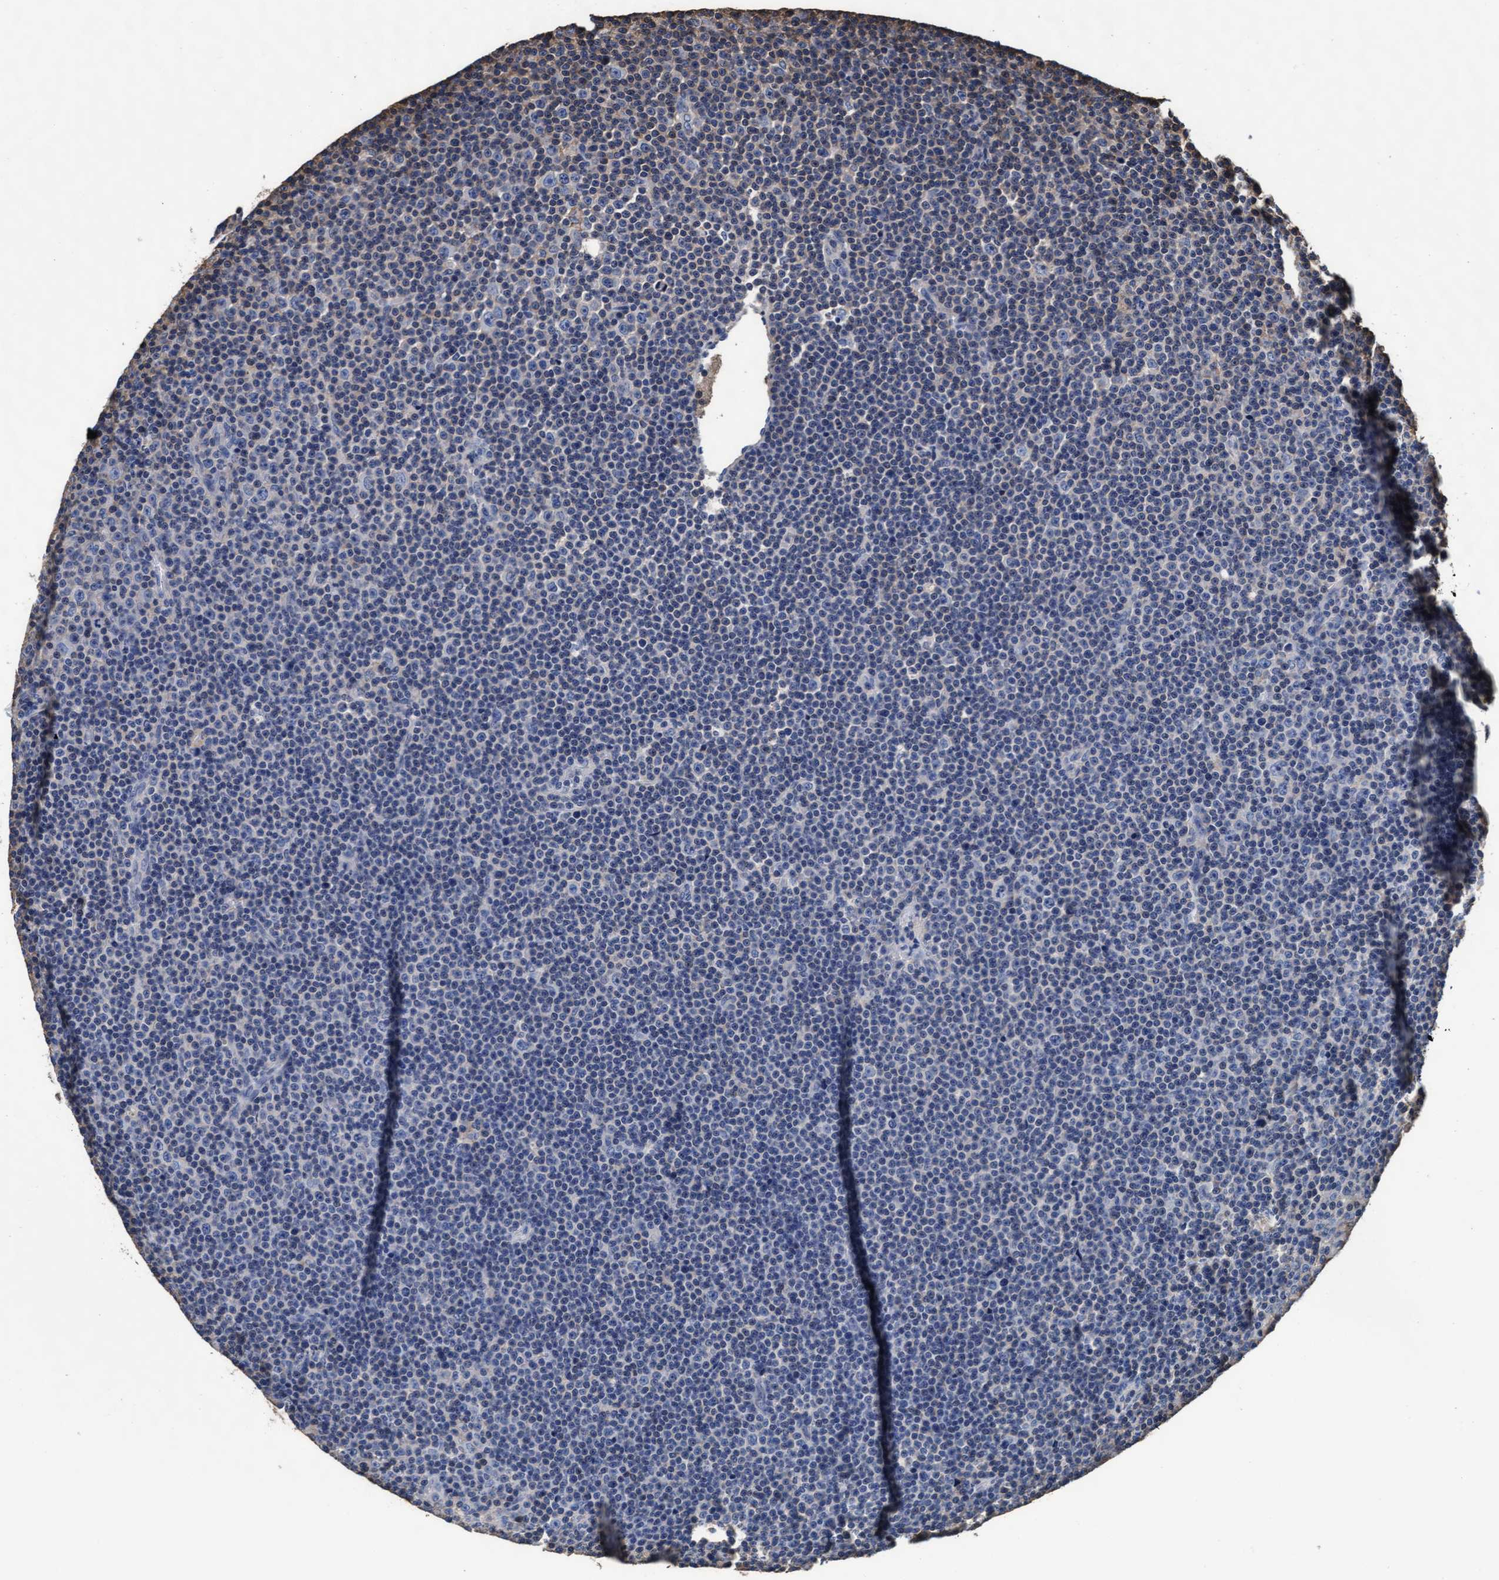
{"staining": {"intensity": "negative", "quantity": "none", "location": "none"}, "tissue": "lymphoma", "cell_type": "Tumor cells", "image_type": "cancer", "snomed": [{"axis": "morphology", "description": "Malignant lymphoma, non-Hodgkin's type, Low grade"}, {"axis": "topography", "description": "Lymph node"}], "caption": "A histopathology image of human malignant lymphoma, non-Hodgkin's type (low-grade) is negative for staining in tumor cells. (Stains: DAB immunohistochemistry with hematoxylin counter stain, Microscopy: brightfield microscopy at high magnification).", "gene": "GRHPR", "patient": {"sex": "female", "age": 67}}